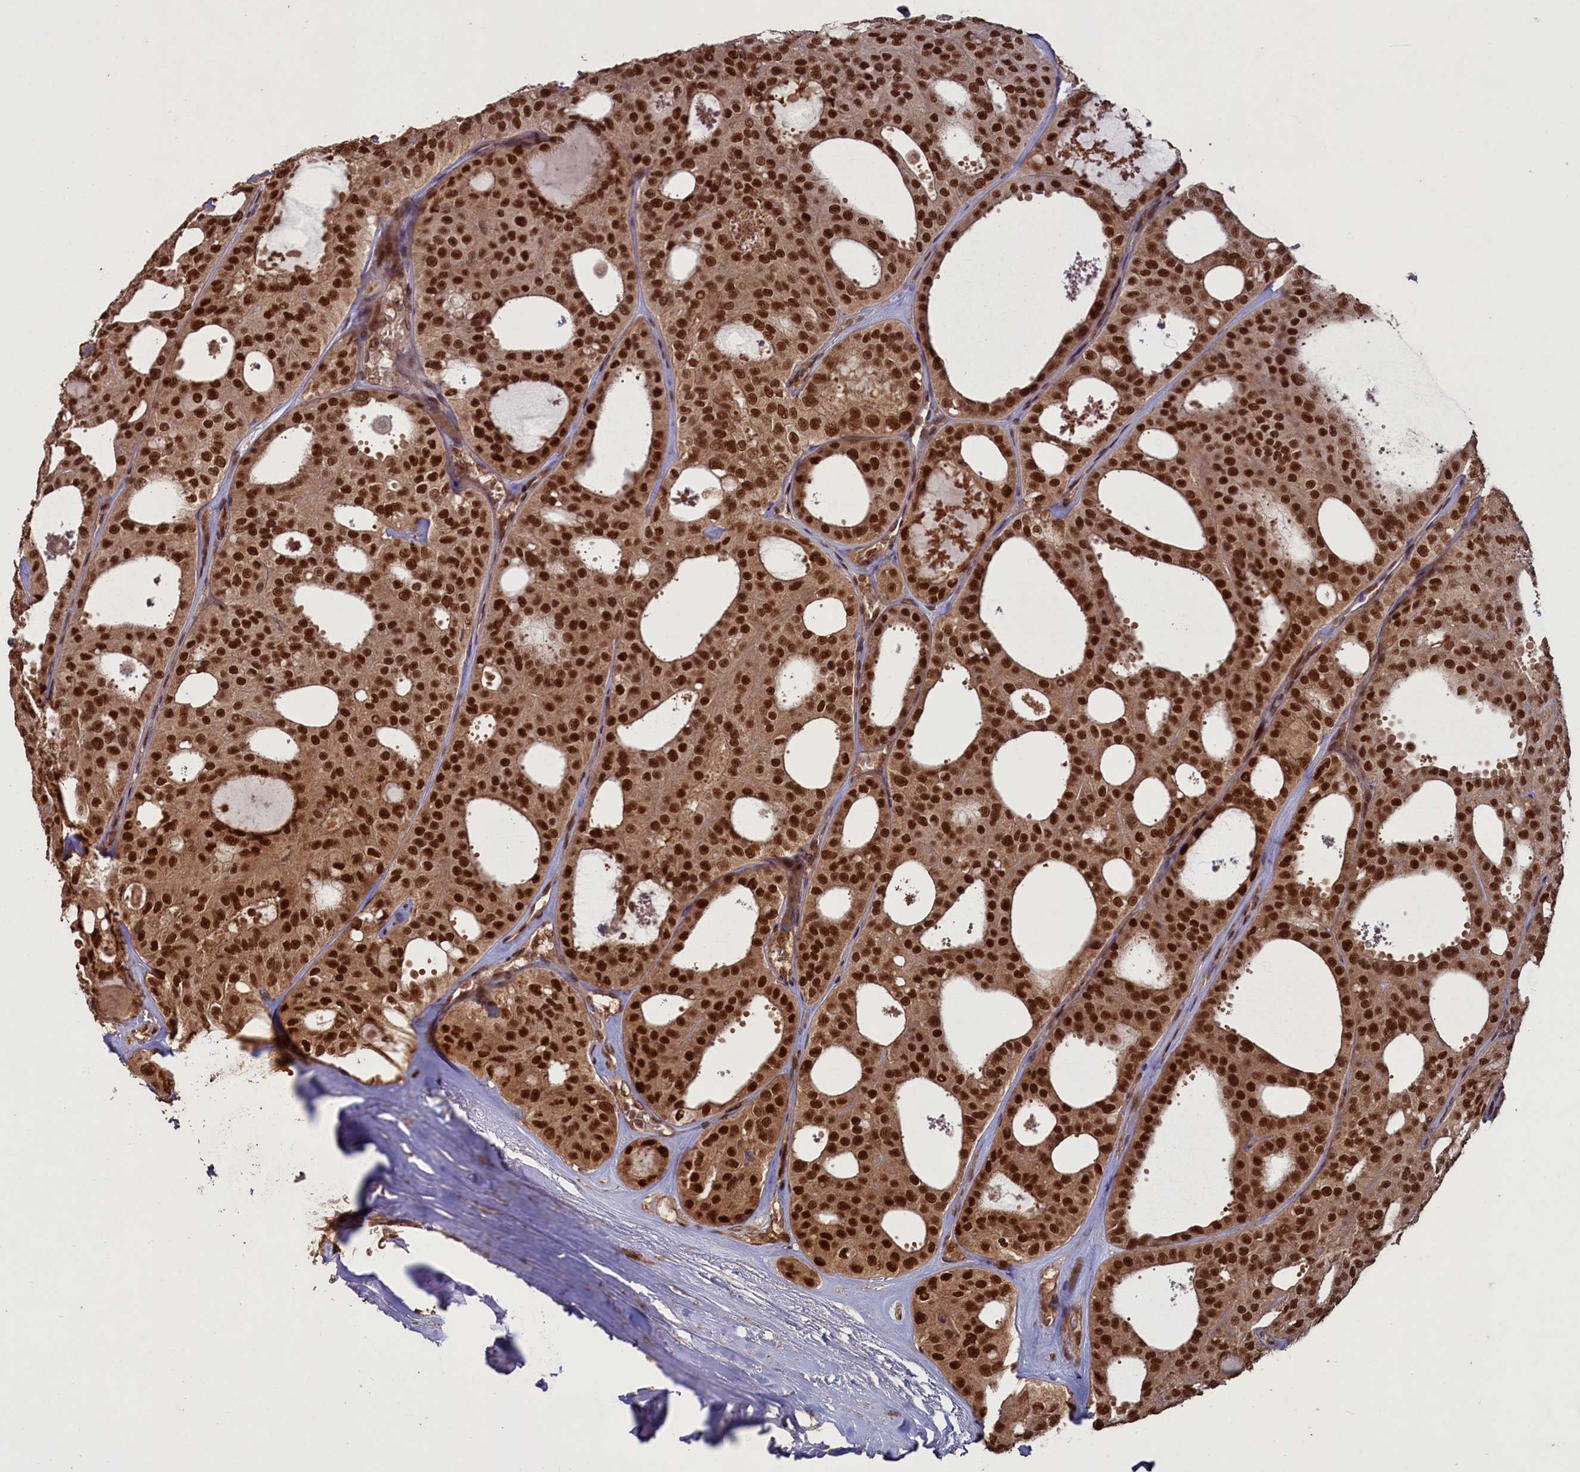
{"staining": {"intensity": "strong", "quantity": ">75%", "location": "nuclear"}, "tissue": "thyroid cancer", "cell_type": "Tumor cells", "image_type": "cancer", "snomed": [{"axis": "morphology", "description": "Follicular adenoma carcinoma, NOS"}, {"axis": "topography", "description": "Thyroid gland"}], "caption": "Protein staining of follicular adenoma carcinoma (thyroid) tissue shows strong nuclear staining in approximately >75% of tumor cells. (DAB = brown stain, brightfield microscopy at high magnification).", "gene": "NAE1", "patient": {"sex": "male", "age": 75}}